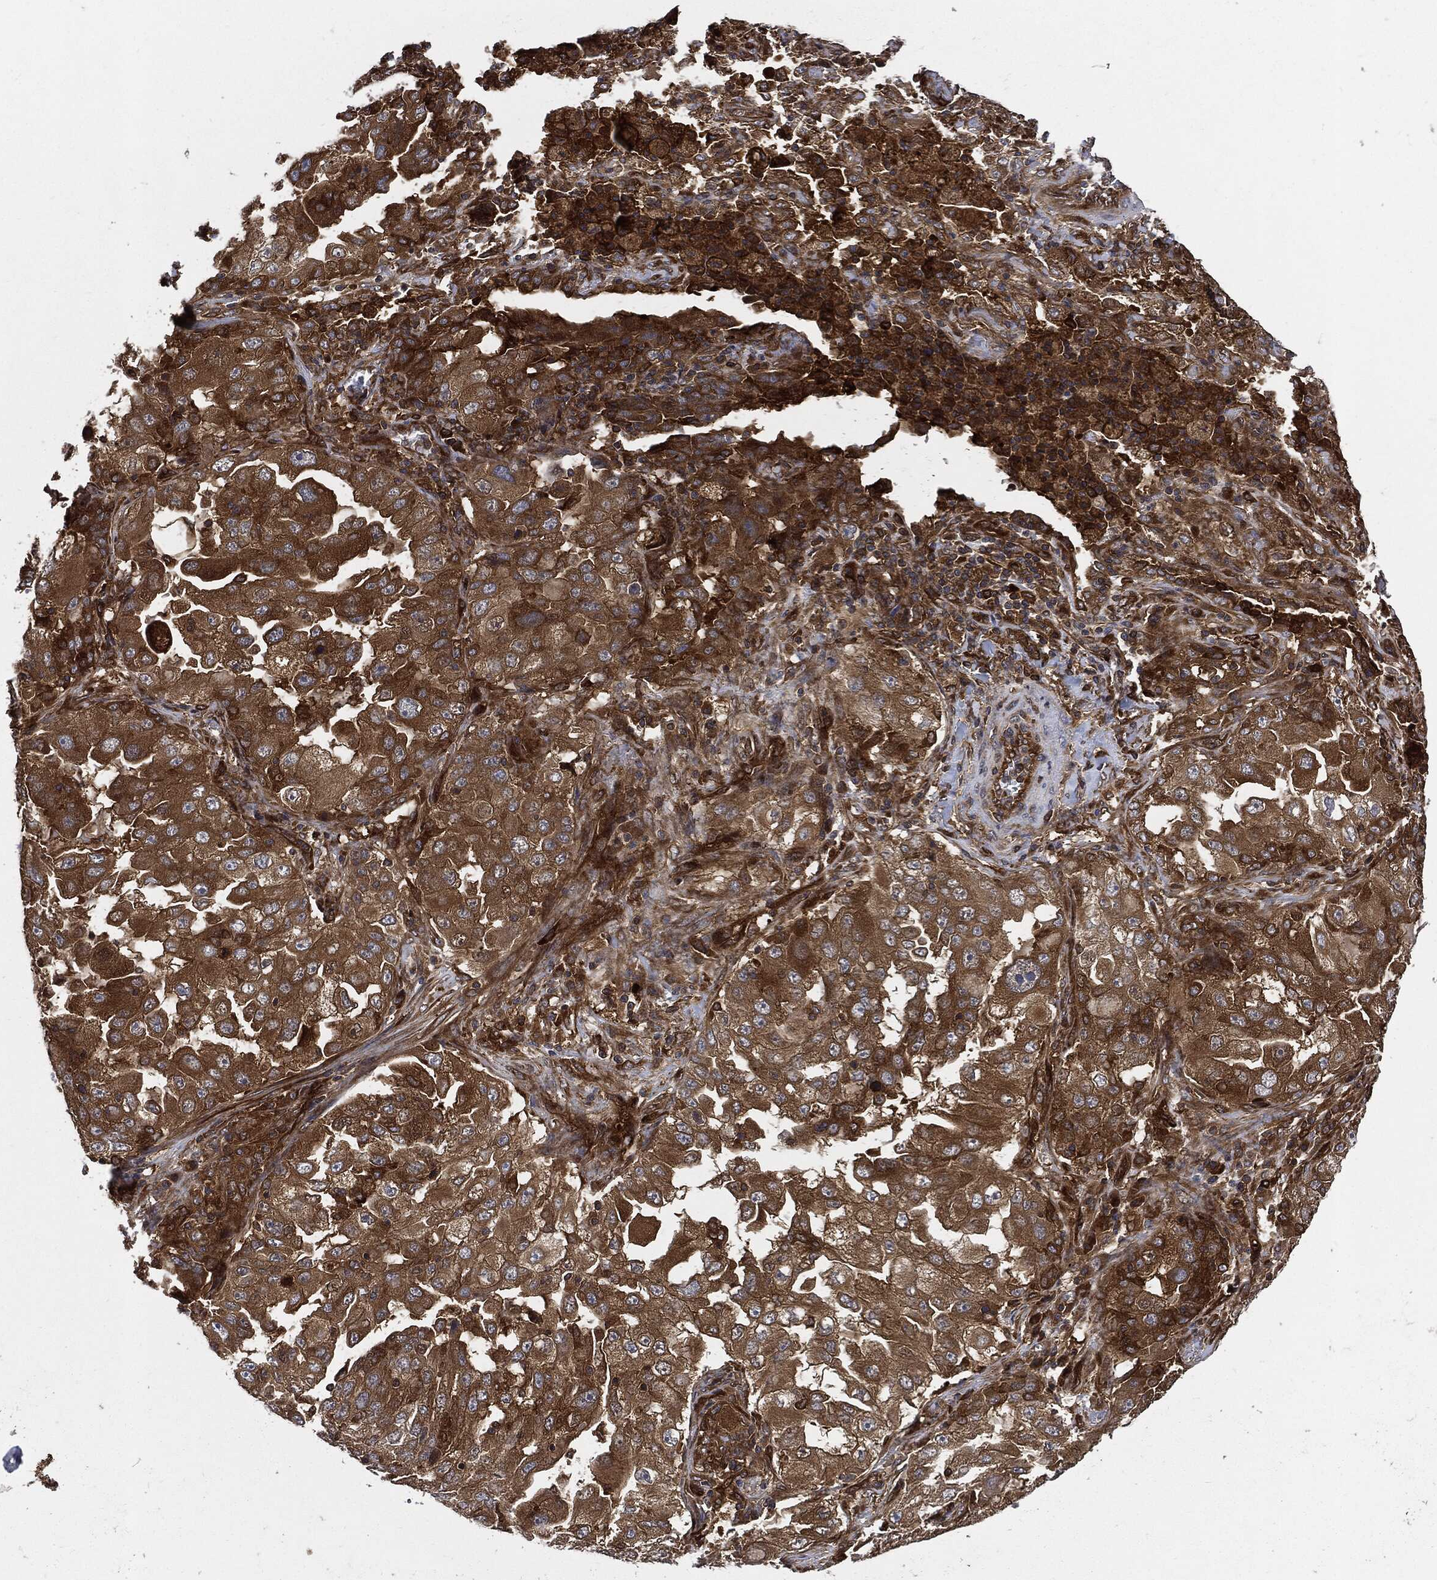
{"staining": {"intensity": "strong", "quantity": ">75%", "location": "cytoplasmic/membranous"}, "tissue": "lung cancer", "cell_type": "Tumor cells", "image_type": "cancer", "snomed": [{"axis": "morphology", "description": "Adenocarcinoma, NOS"}, {"axis": "topography", "description": "Lung"}], "caption": "An image showing strong cytoplasmic/membranous expression in approximately >75% of tumor cells in adenocarcinoma (lung), as visualized by brown immunohistochemical staining.", "gene": "XPNPEP1", "patient": {"sex": "female", "age": 61}}